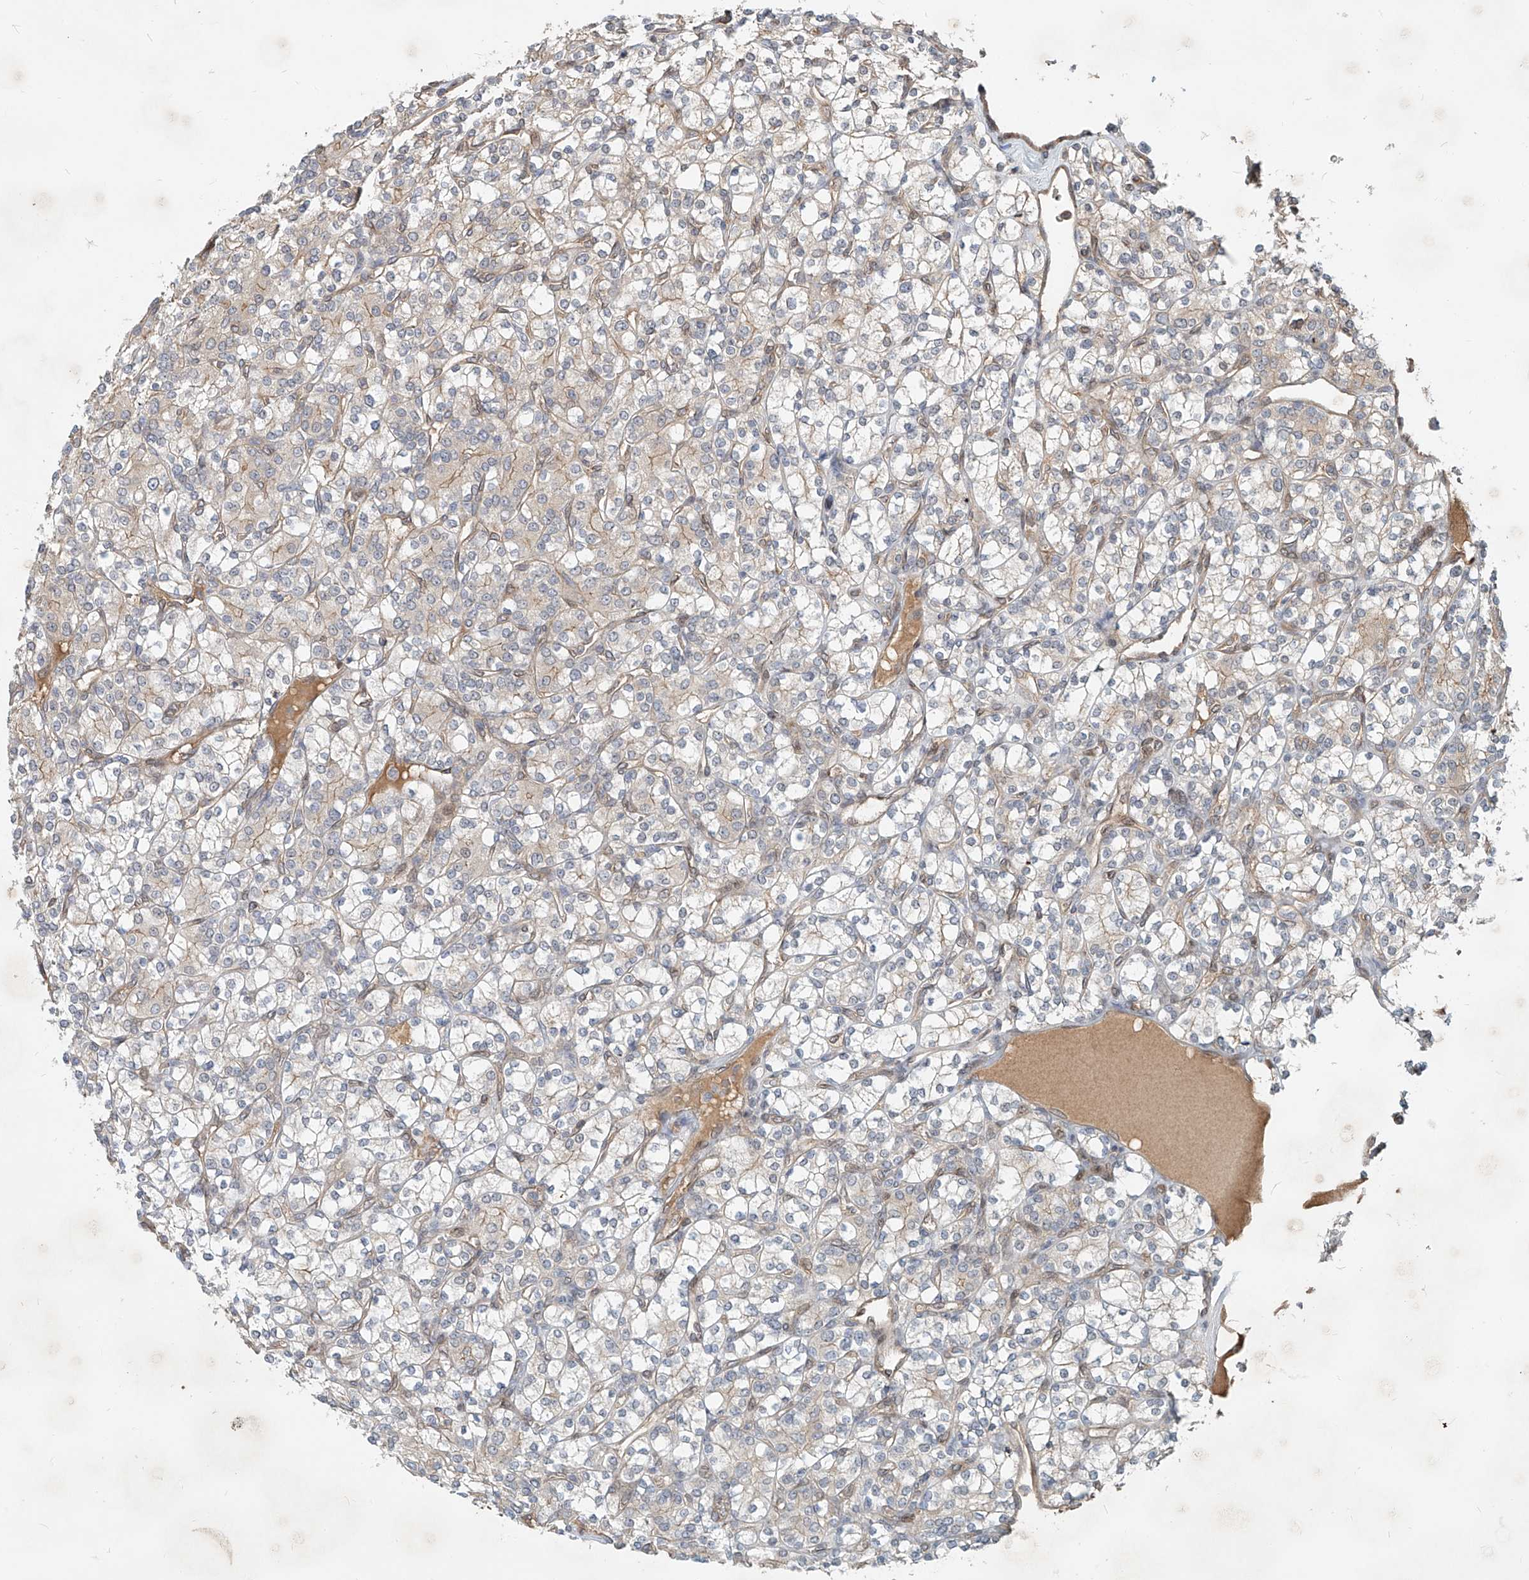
{"staining": {"intensity": "negative", "quantity": "none", "location": "none"}, "tissue": "renal cancer", "cell_type": "Tumor cells", "image_type": "cancer", "snomed": [{"axis": "morphology", "description": "Adenocarcinoma, NOS"}, {"axis": "topography", "description": "Kidney"}], "caption": "A high-resolution histopathology image shows IHC staining of renal cancer, which displays no significant staining in tumor cells. Brightfield microscopy of IHC stained with DAB (brown) and hematoxylin (blue), captured at high magnification.", "gene": "SASH1", "patient": {"sex": "male", "age": 77}}